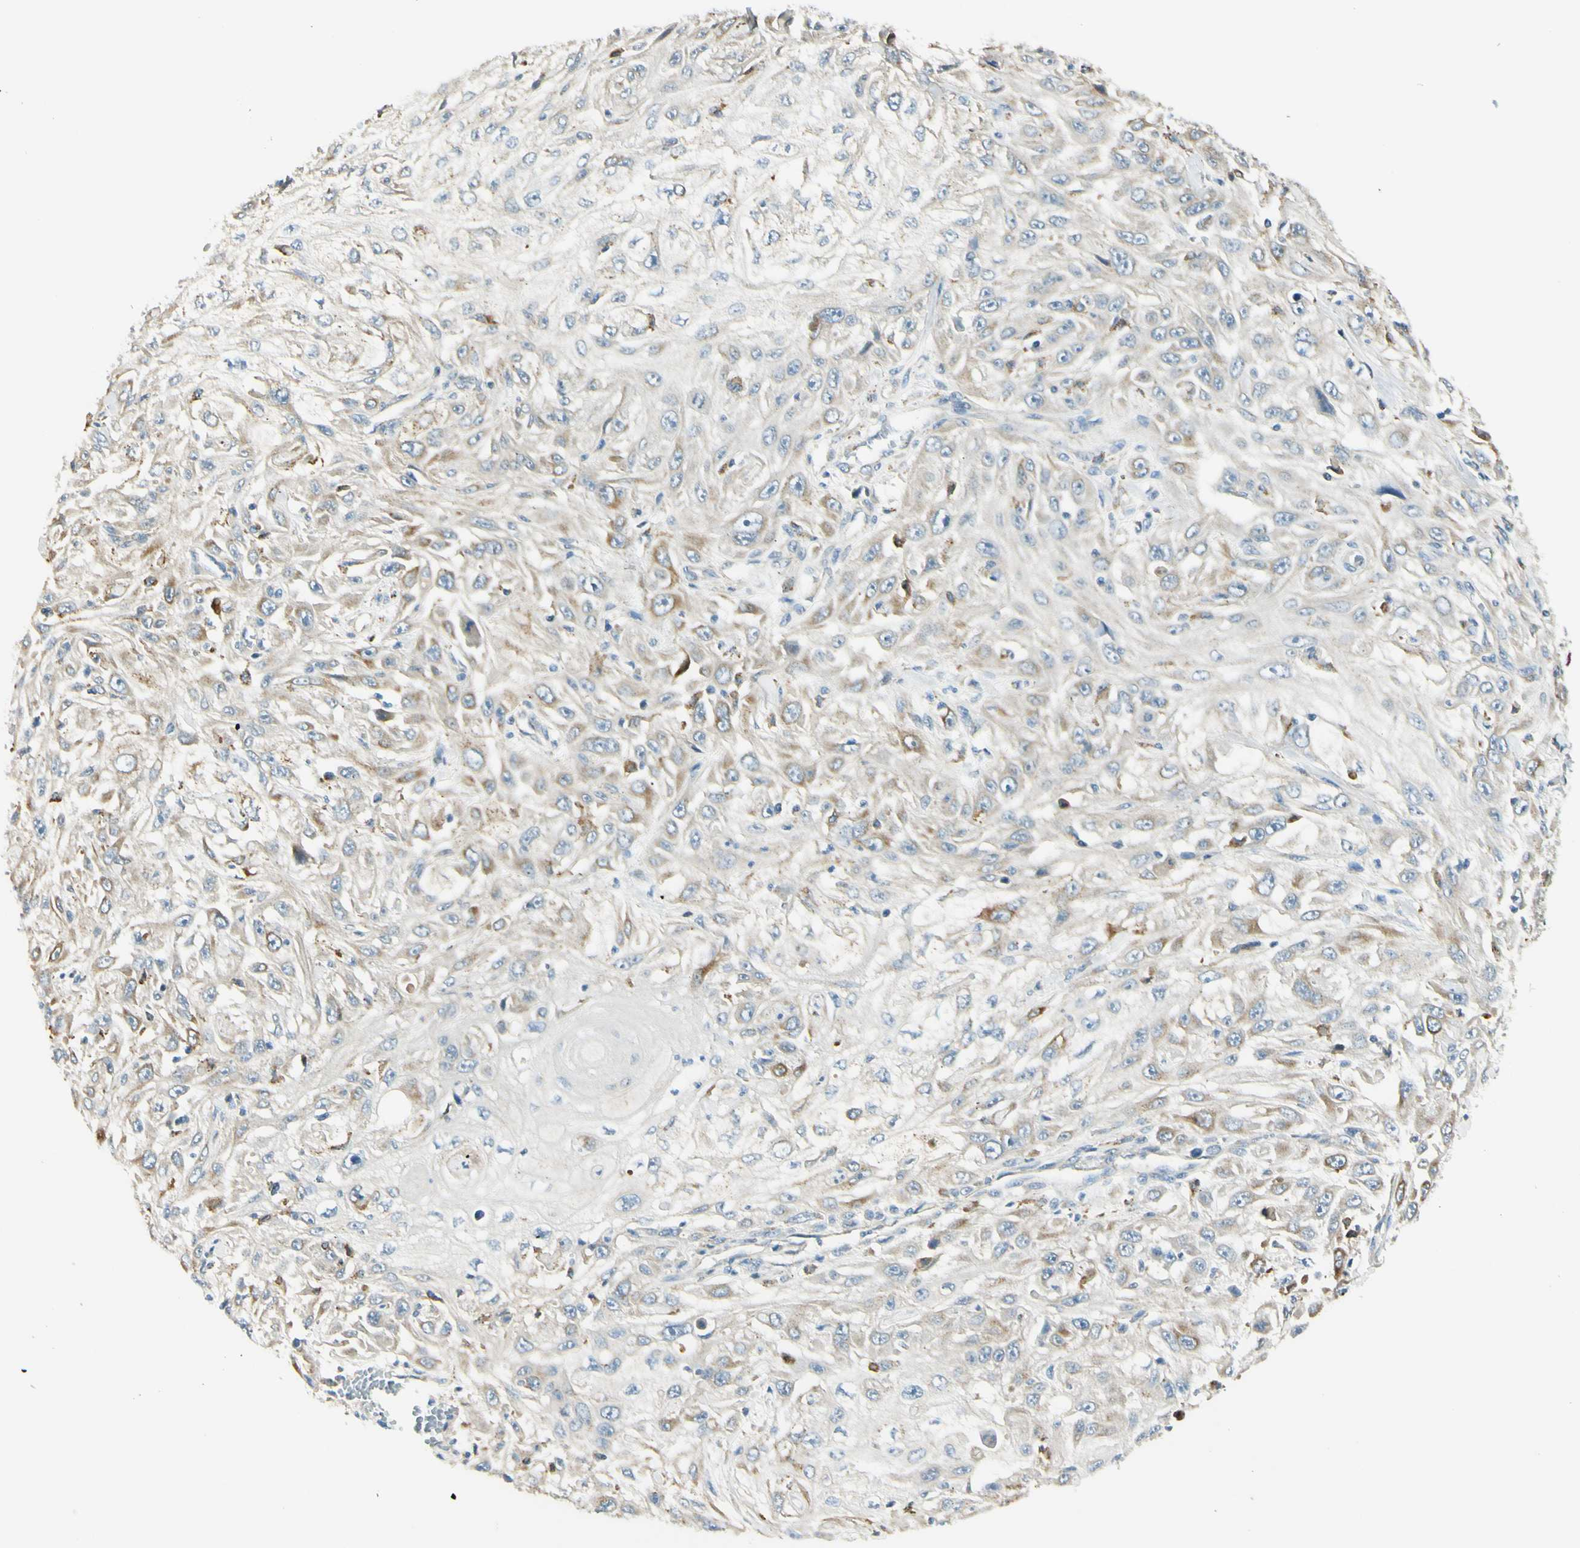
{"staining": {"intensity": "moderate", "quantity": "<25%", "location": "cytoplasmic/membranous"}, "tissue": "skin cancer", "cell_type": "Tumor cells", "image_type": "cancer", "snomed": [{"axis": "morphology", "description": "Squamous cell carcinoma, NOS"}, {"axis": "topography", "description": "Skin"}], "caption": "Protein expression analysis of human skin cancer (squamous cell carcinoma) reveals moderate cytoplasmic/membranous expression in approximately <25% of tumor cells. (DAB (3,3'-diaminobenzidine) IHC with brightfield microscopy, high magnification).", "gene": "LAMA3", "patient": {"sex": "male", "age": 75}}